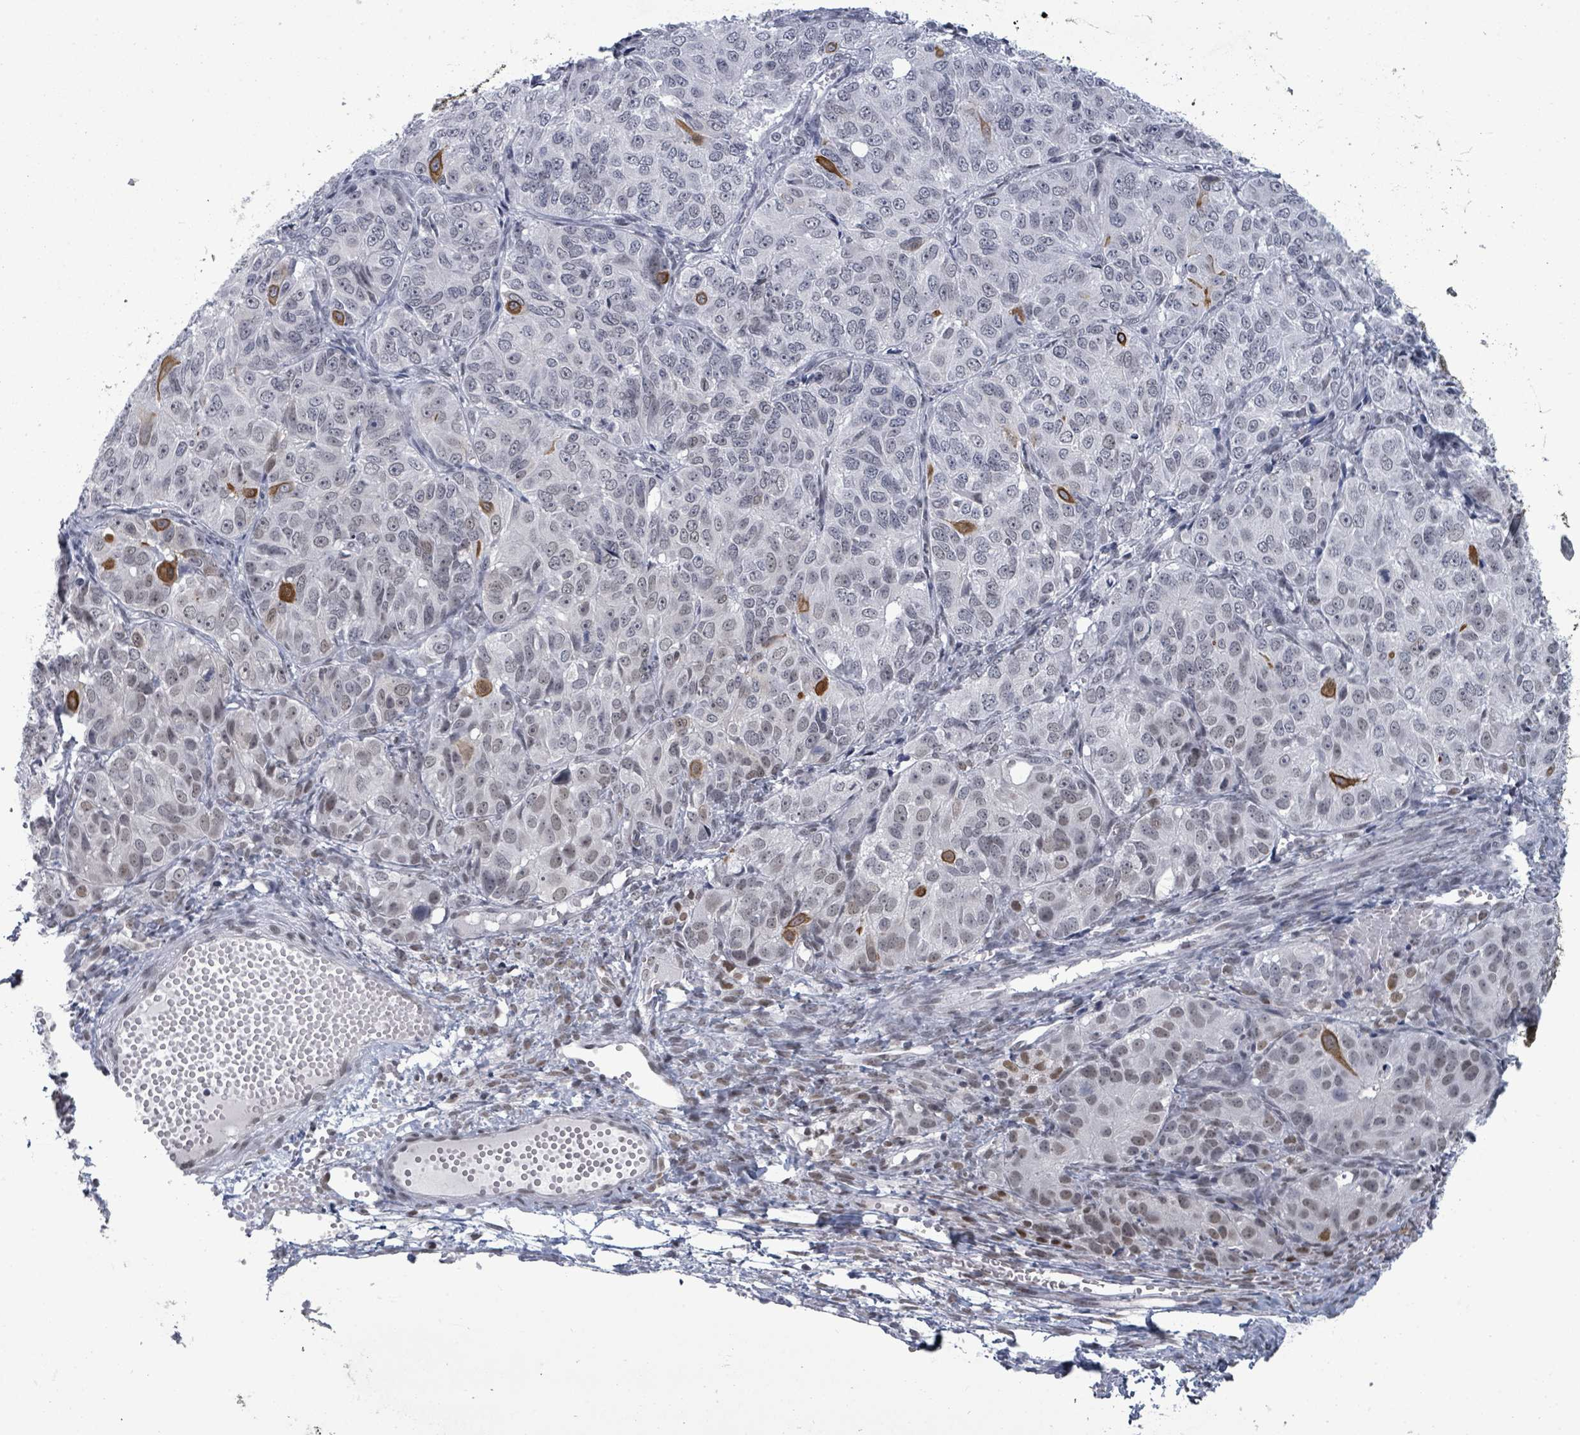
{"staining": {"intensity": "strong", "quantity": "<25%", "location": "cytoplasmic/membranous"}, "tissue": "ovarian cancer", "cell_type": "Tumor cells", "image_type": "cancer", "snomed": [{"axis": "morphology", "description": "Carcinoma, endometroid"}, {"axis": "topography", "description": "Ovary"}], "caption": "Tumor cells demonstrate medium levels of strong cytoplasmic/membranous staining in about <25% of cells in ovarian cancer. Using DAB (3,3'-diaminobenzidine) (brown) and hematoxylin (blue) stains, captured at high magnification using brightfield microscopy.", "gene": "ERCC5", "patient": {"sex": "female", "age": 51}}